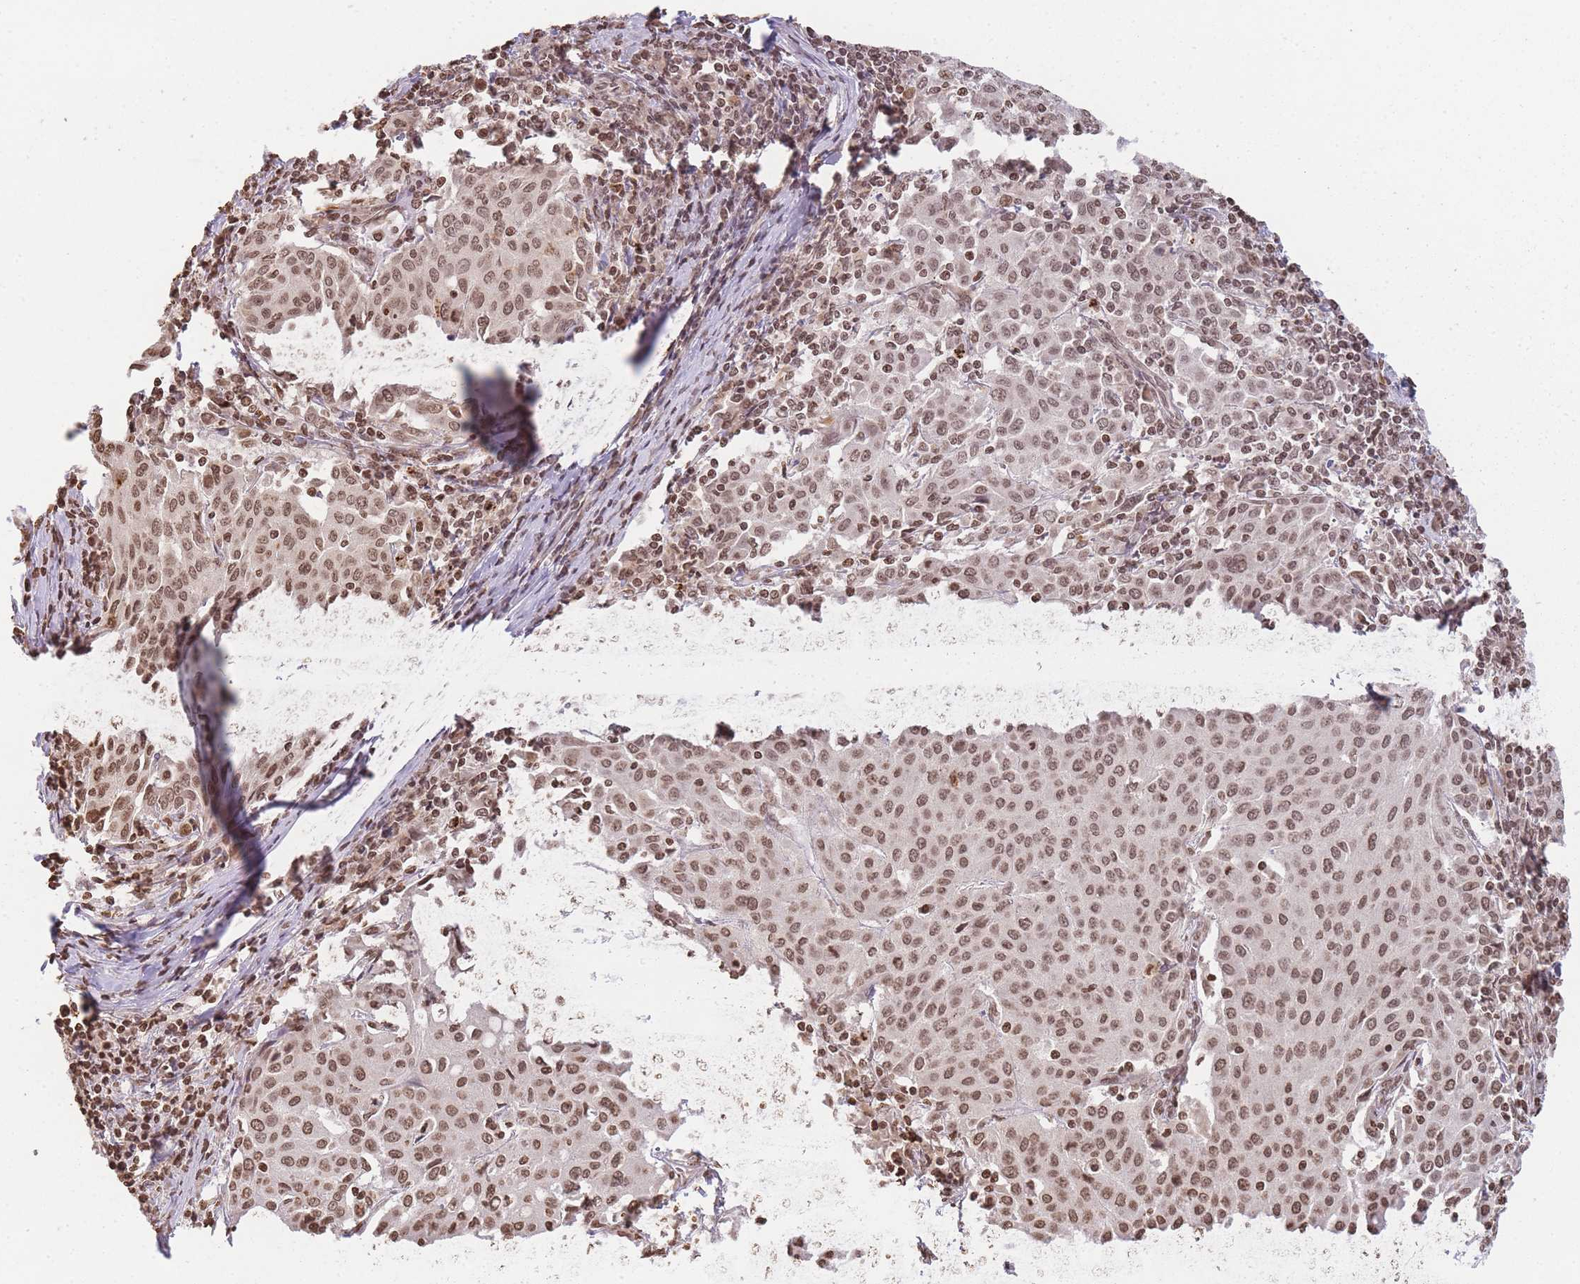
{"staining": {"intensity": "moderate", "quantity": ">75%", "location": "nuclear"}, "tissue": "cervical cancer", "cell_type": "Tumor cells", "image_type": "cancer", "snomed": [{"axis": "morphology", "description": "Squamous cell carcinoma, NOS"}, {"axis": "topography", "description": "Cervix"}], "caption": "Cervical cancer (squamous cell carcinoma) tissue shows moderate nuclear staining in approximately >75% of tumor cells, visualized by immunohistochemistry.", "gene": "WWTR1", "patient": {"sex": "female", "age": 46}}